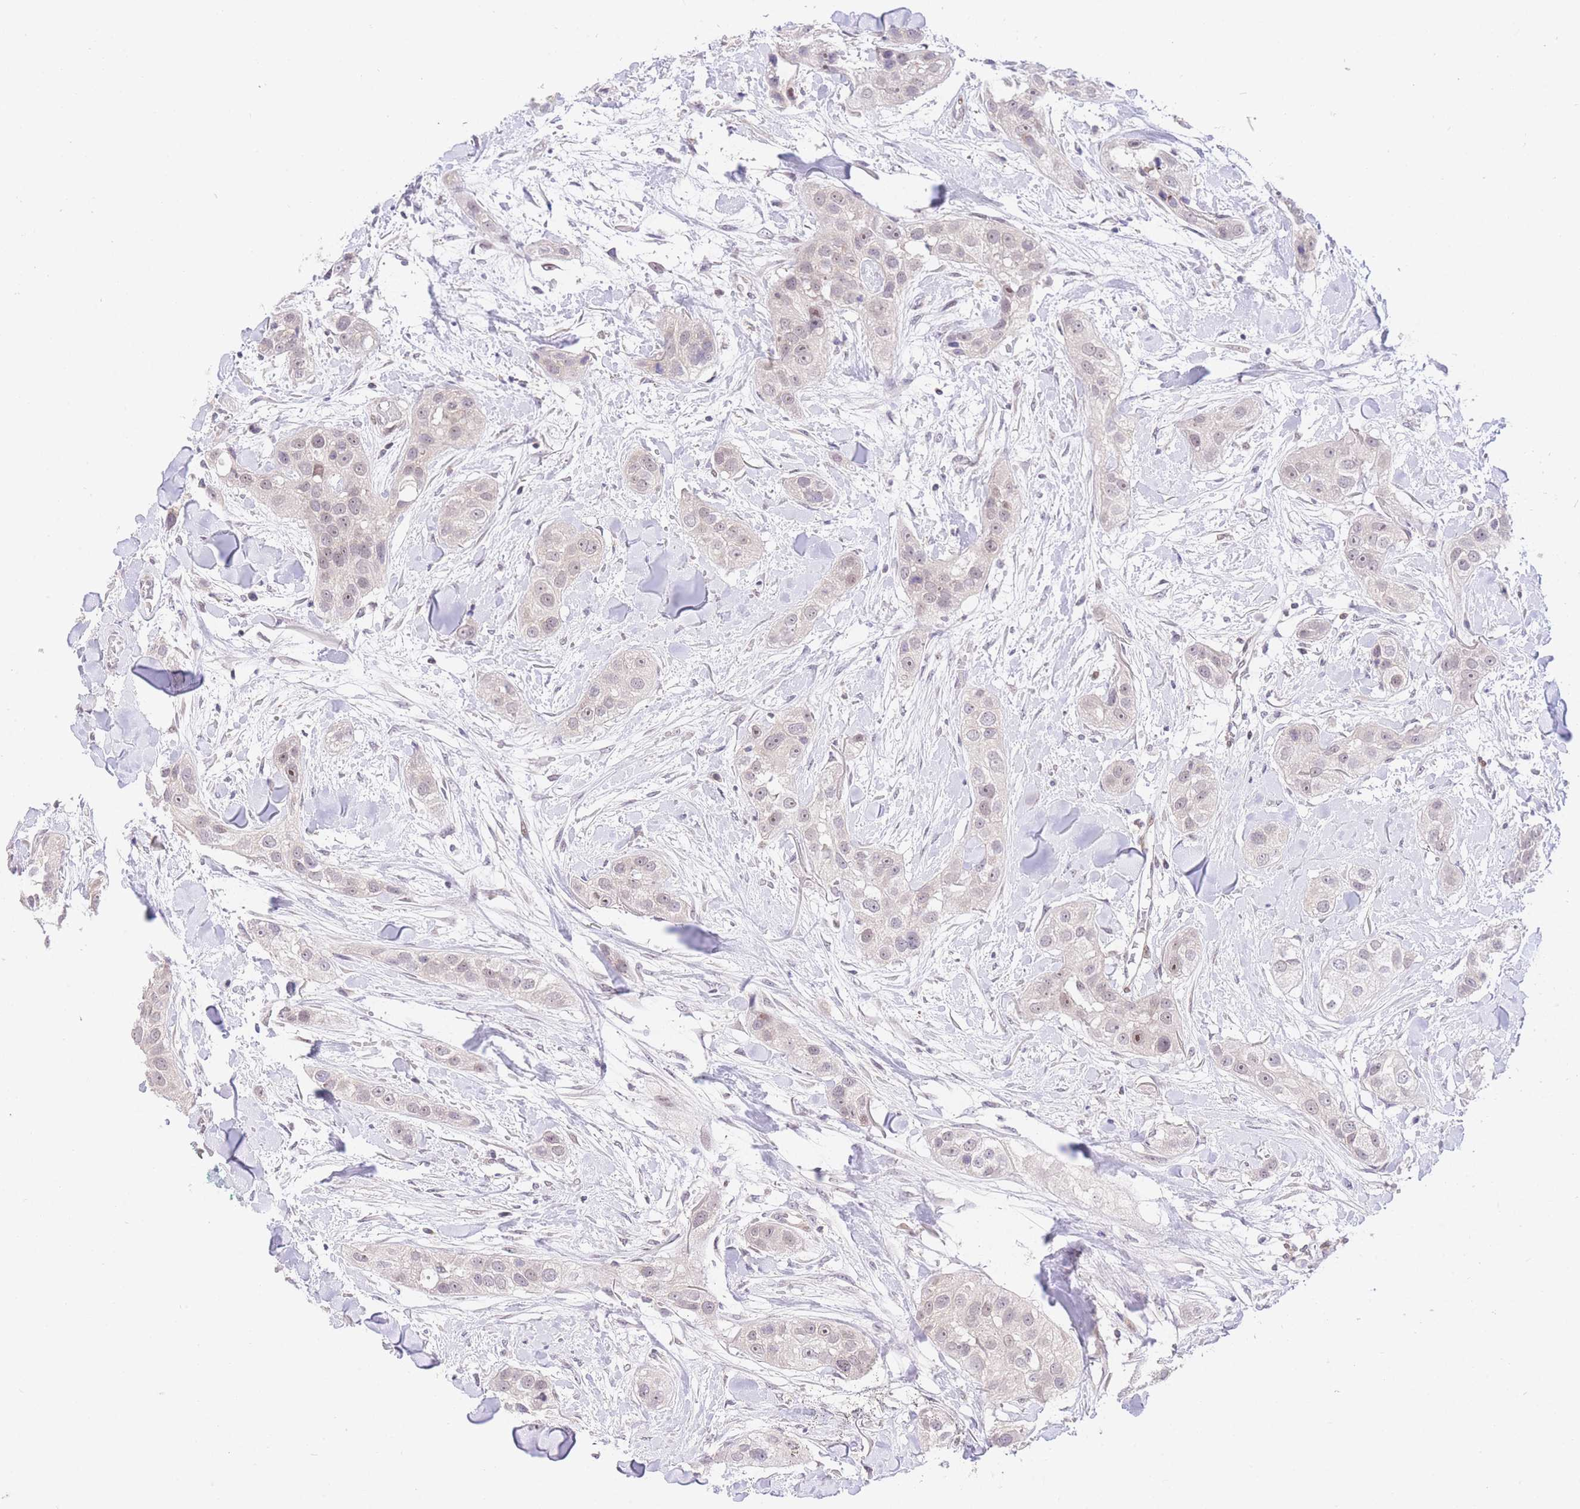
{"staining": {"intensity": "weak", "quantity": "<25%", "location": "nuclear"}, "tissue": "head and neck cancer", "cell_type": "Tumor cells", "image_type": "cancer", "snomed": [{"axis": "morphology", "description": "Normal tissue, NOS"}, {"axis": "morphology", "description": "Squamous cell carcinoma, NOS"}, {"axis": "topography", "description": "Skeletal muscle"}, {"axis": "topography", "description": "Head-Neck"}], "caption": "This is an IHC histopathology image of human head and neck cancer. There is no expression in tumor cells.", "gene": "STK39", "patient": {"sex": "male", "age": 51}}